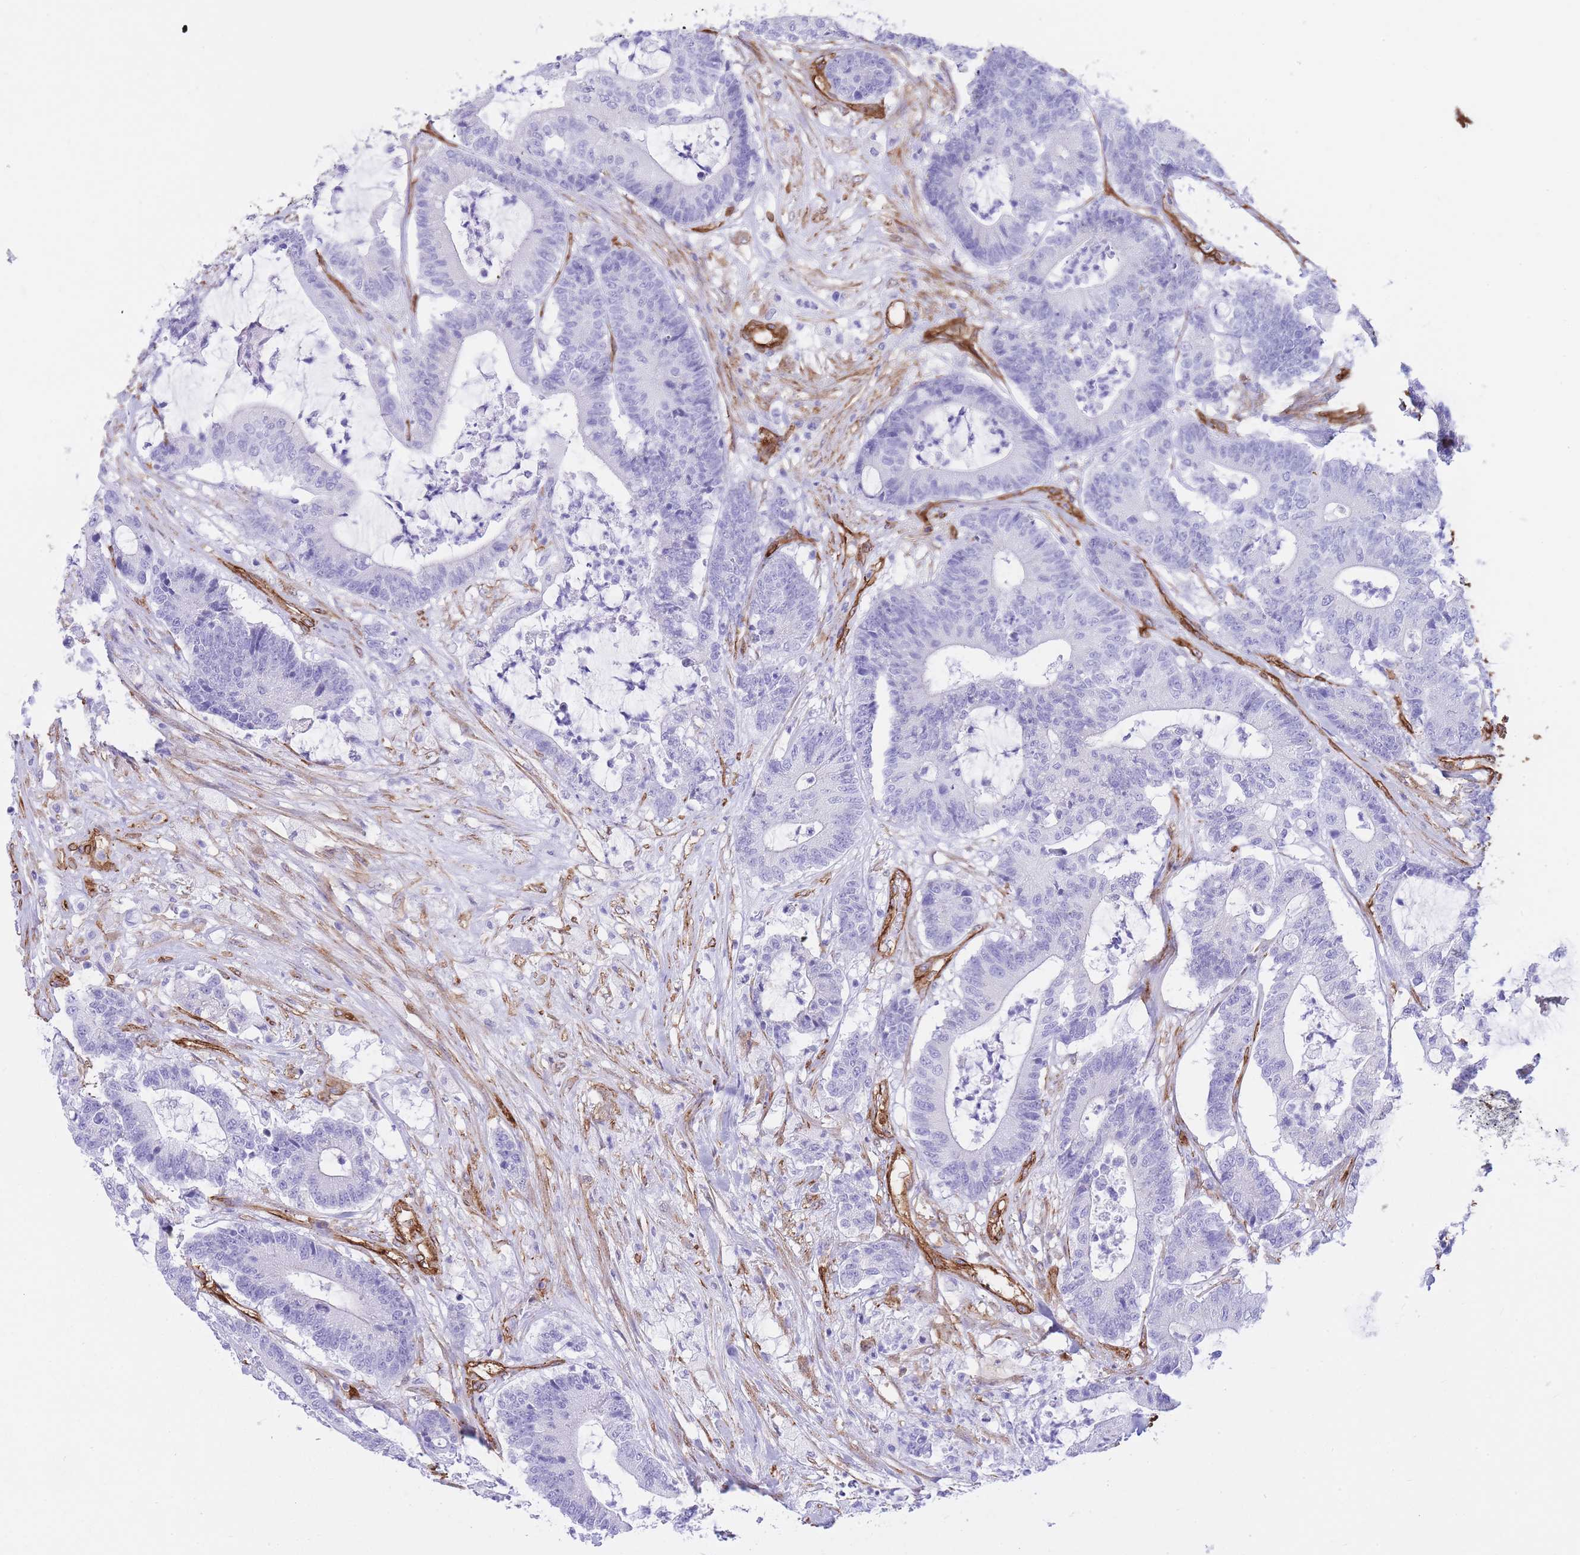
{"staining": {"intensity": "negative", "quantity": "none", "location": "none"}, "tissue": "colorectal cancer", "cell_type": "Tumor cells", "image_type": "cancer", "snomed": [{"axis": "morphology", "description": "Adenocarcinoma, NOS"}, {"axis": "topography", "description": "Colon"}], "caption": "A high-resolution image shows immunohistochemistry staining of colorectal adenocarcinoma, which reveals no significant positivity in tumor cells.", "gene": "CAVIN1", "patient": {"sex": "female", "age": 84}}